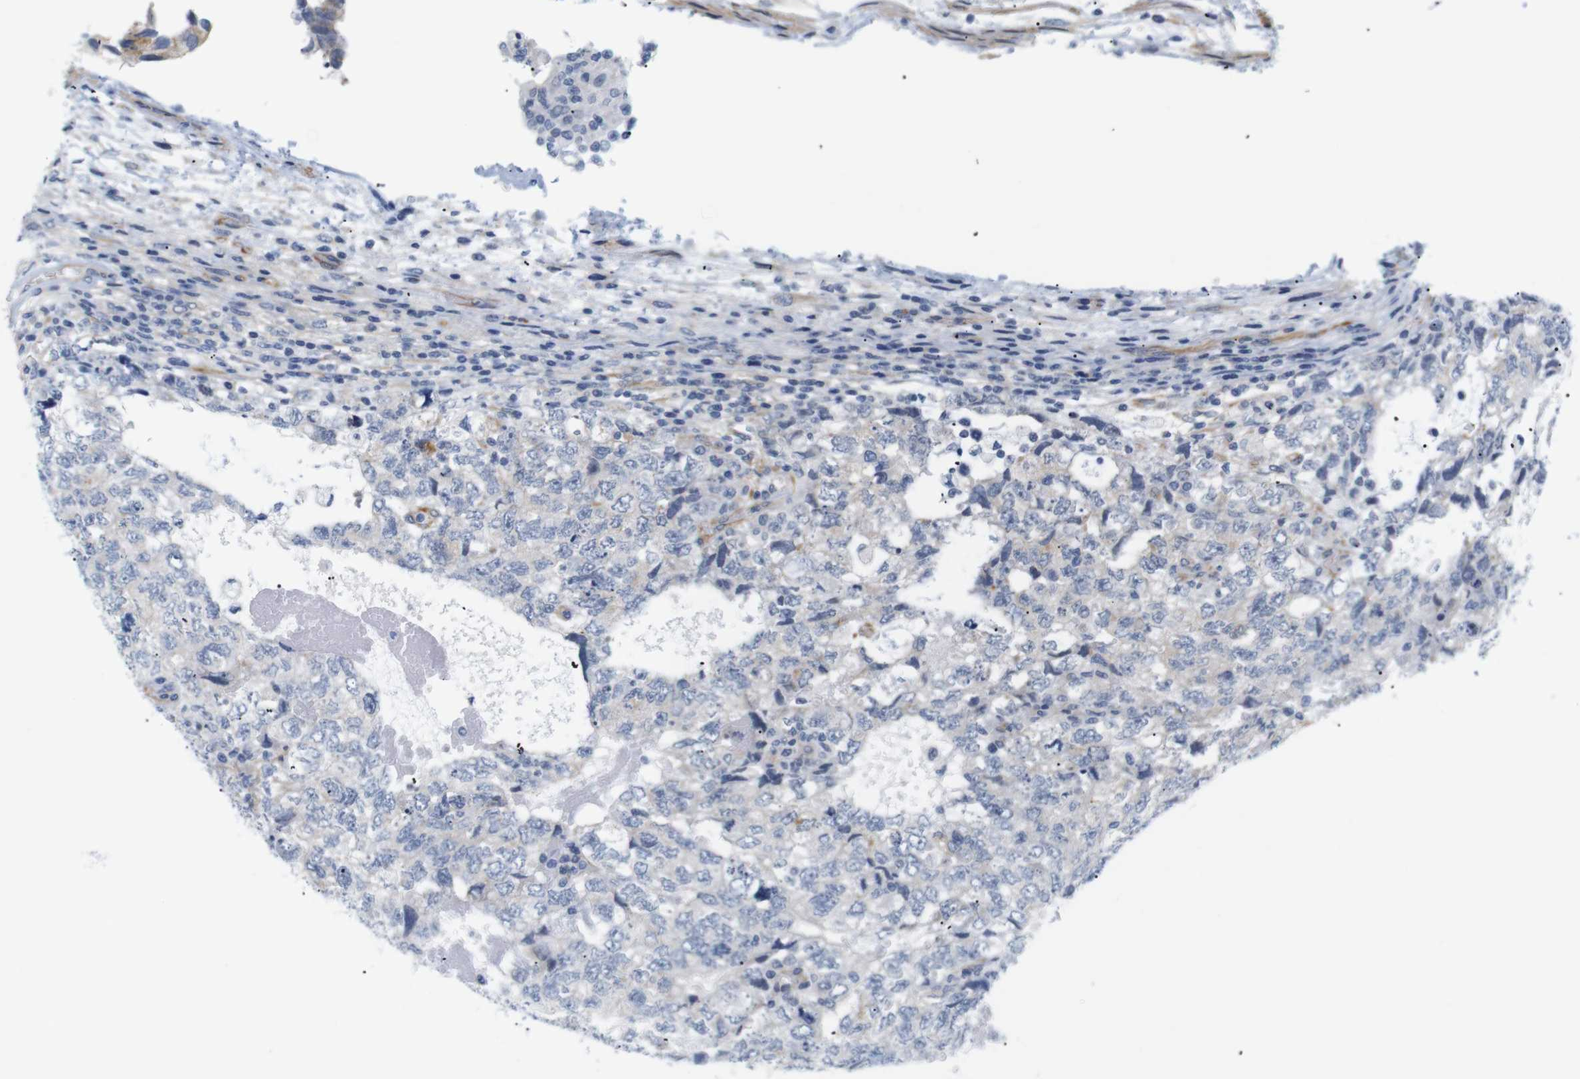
{"staining": {"intensity": "negative", "quantity": "none", "location": "none"}, "tissue": "testis cancer", "cell_type": "Tumor cells", "image_type": "cancer", "snomed": [{"axis": "morphology", "description": "Carcinoma, Embryonal, NOS"}, {"axis": "topography", "description": "Testis"}], "caption": "This is an immunohistochemistry photomicrograph of human embryonal carcinoma (testis). There is no expression in tumor cells.", "gene": "STMN3", "patient": {"sex": "male", "age": 36}}